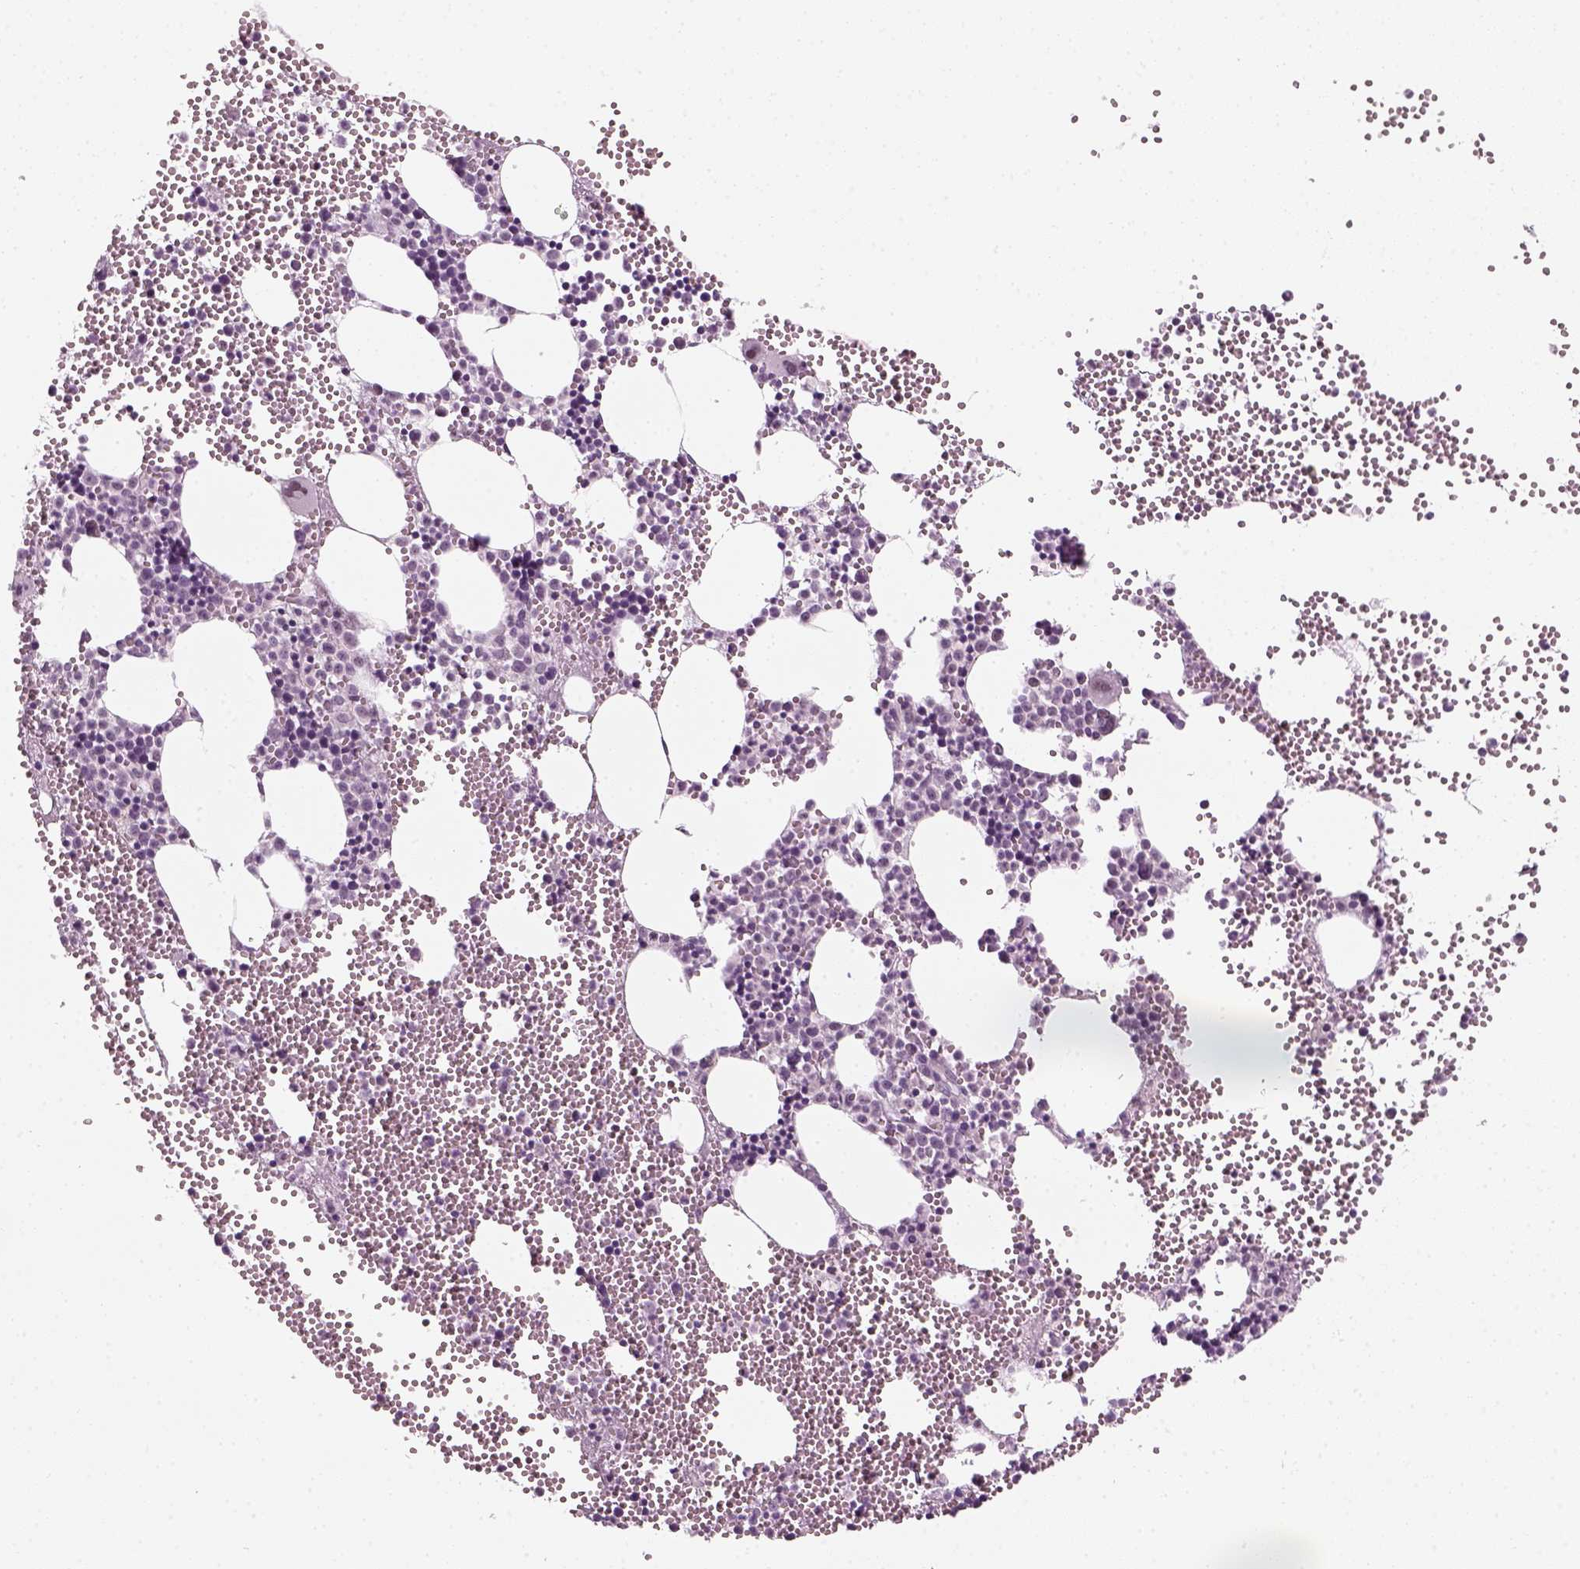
{"staining": {"intensity": "negative", "quantity": "none", "location": "none"}, "tissue": "bone marrow", "cell_type": "Hematopoietic cells", "image_type": "normal", "snomed": [{"axis": "morphology", "description": "Normal tissue, NOS"}, {"axis": "topography", "description": "Bone marrow"}], "caption": "Immunohistochemistry photomicrograph of benign bone marrow: bone marrow stained with DAB (3,3'-diaminobenzidine) shows no significant protein staining in hematopoietic cells. (DAB (3,3'-diaminobenzidine) immunohistochemistry with hematoxylin counter stain).", "gene": "KRT75", "patient": {"sex": "male", "age": 89}}